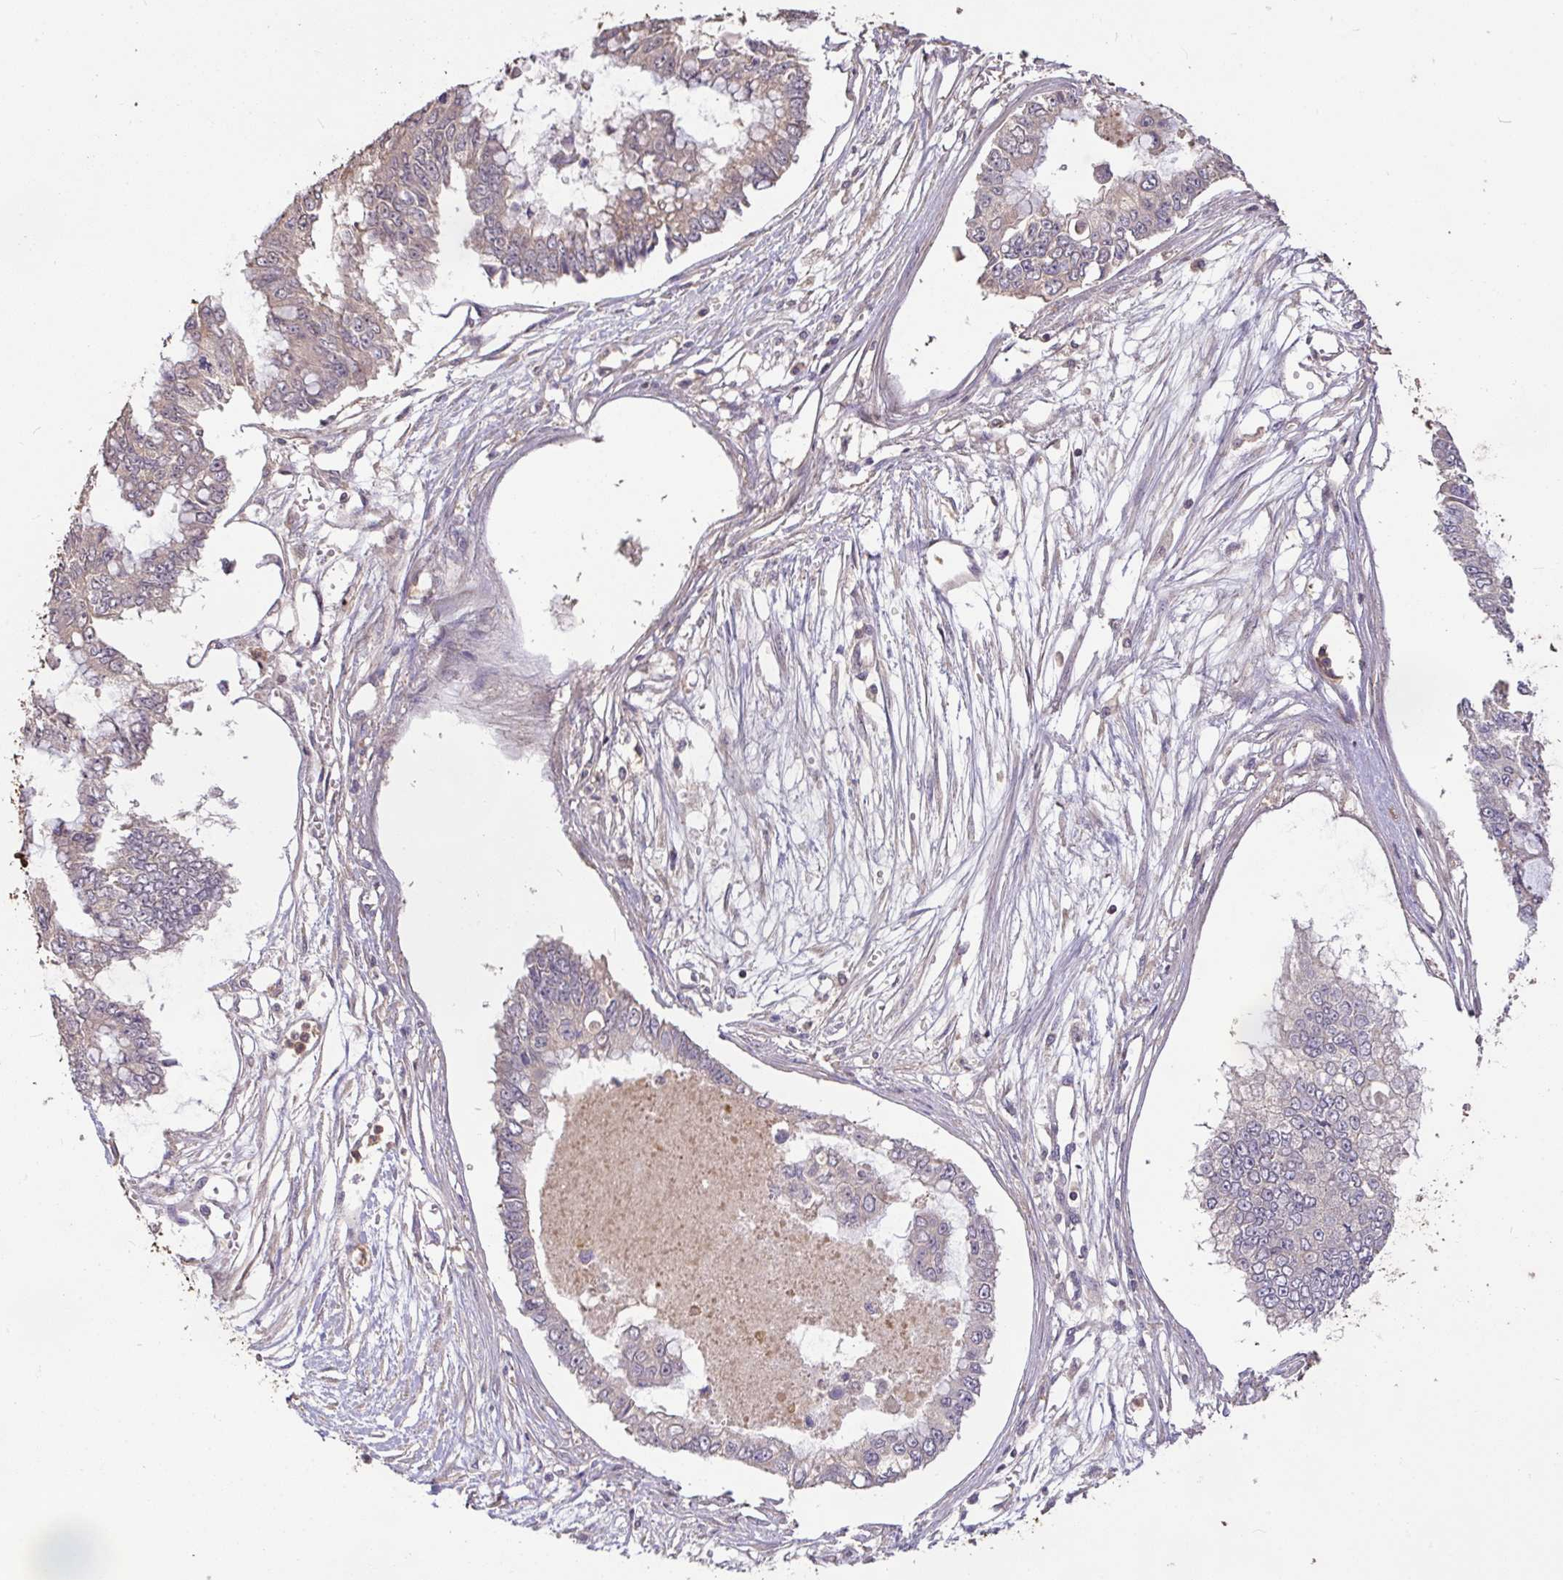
{"staining": {"intensity": "weak", "quantity": "<25%", "location": "cytoplasmic/membranous"}, "tissue": "ovarian cancer", "cell_type": "Tumor cells", "image_type": "cancer", "snomed": [{"axis": "morphology", "description": "Cystadenocarcinoma, mucinous, NOS"}, {"axis": "topography", "description": "Ovary"}], "caption": "Ovarian cancer (mucinous cystadenocarcinoma) was stained to show a protein in brown. There is no significant expression in tumor cells.", "gene": "FCER1A", "patient": {"sex": "female", "age": 72}}